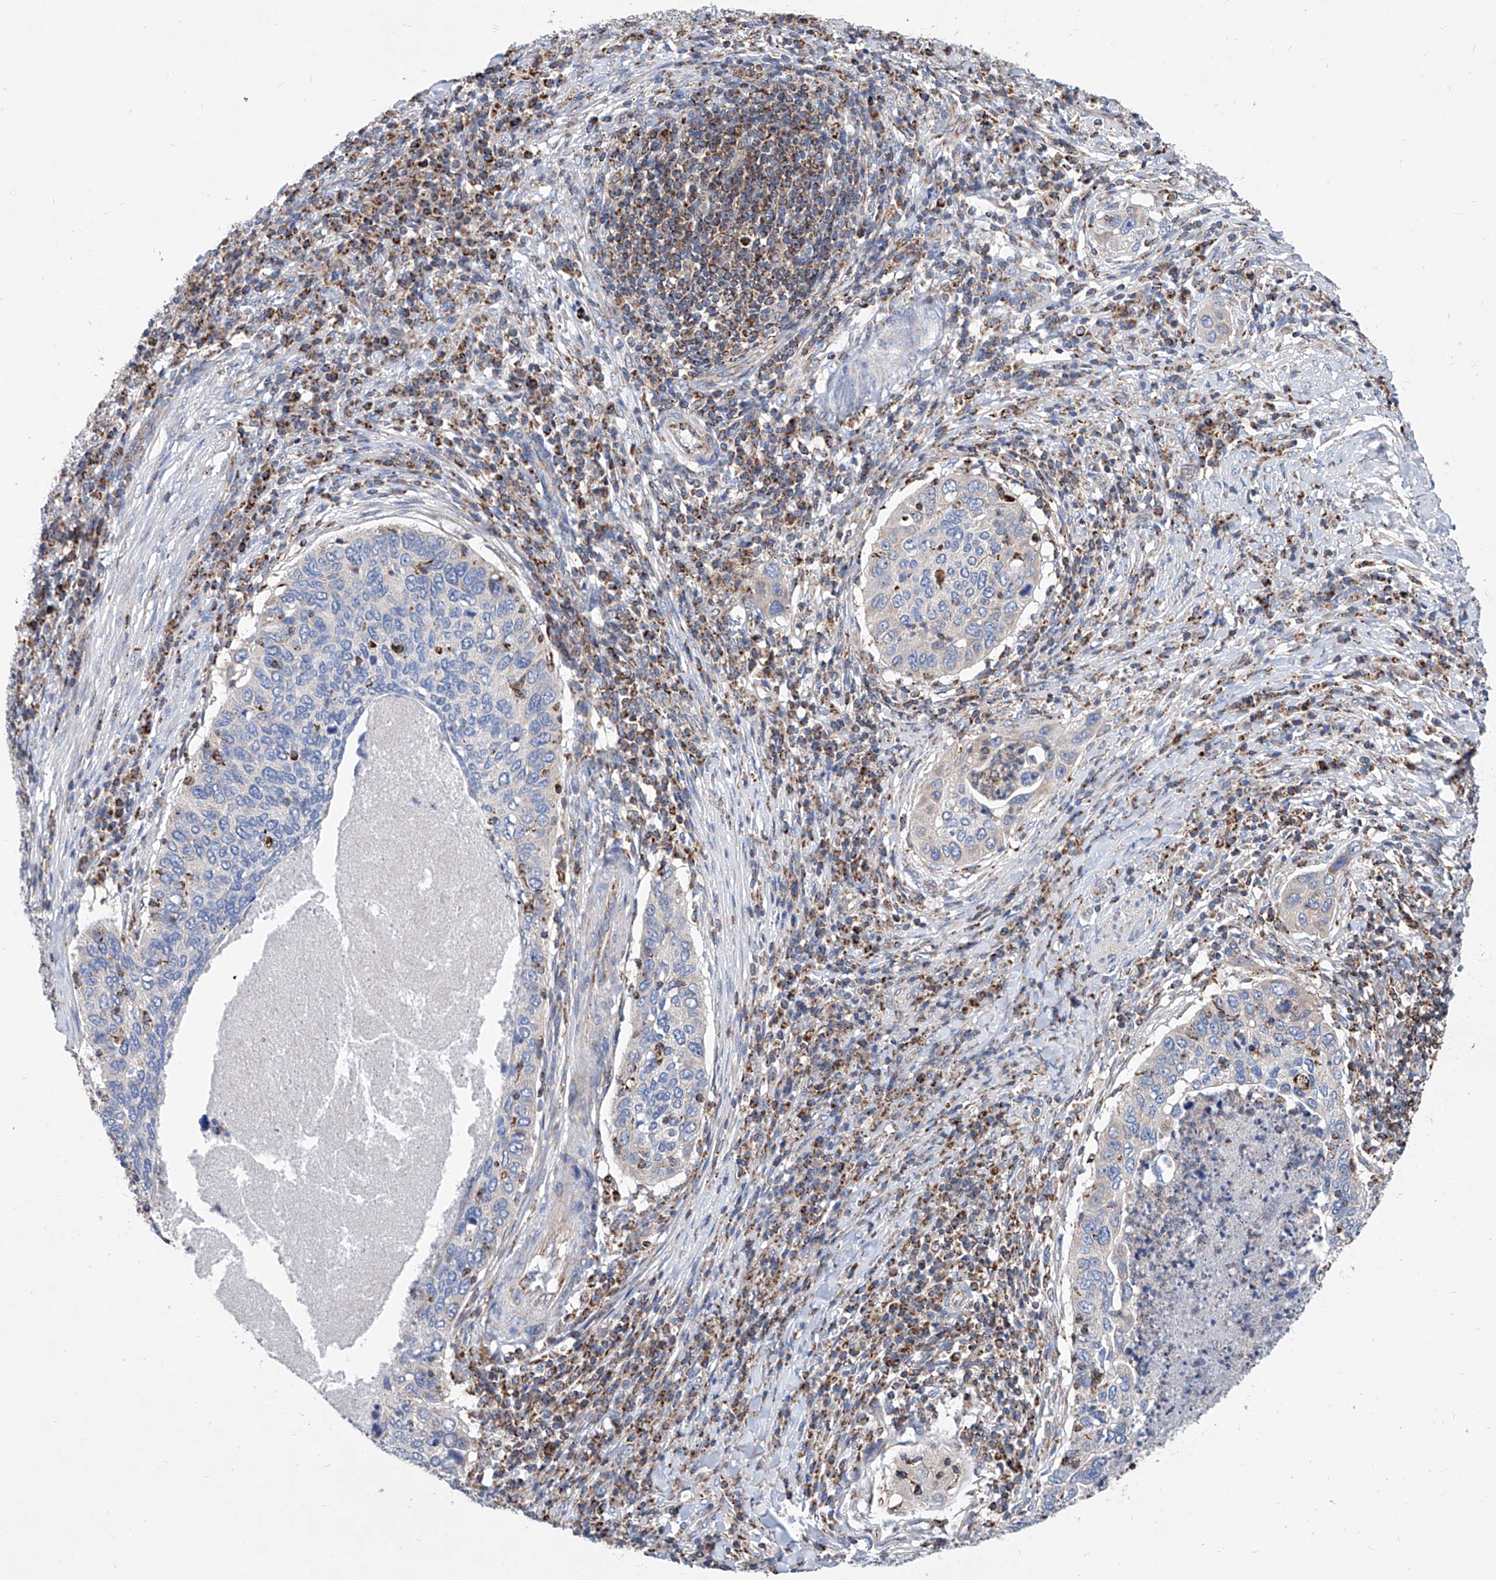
{"staining": {"intensity": "negative", "quantity": "none", "location": "none"}, "tissue": "cervical cancer", "cell_type": "Tumor cells", "image_type": "cancer", "snomed": [{"axis": "morphology", "description": "Squamous cell carcinoma, NOS"}, {"axis": "topography", "description": "Cervix"}], "caption": "IHC photomicrograph of cervical cancer (squamous cell carcinoma) stained for a protein (brown), which displays no expression in tumor cells.", "gene": "CPNE5", "patient": {"sex": "female", "age": 38}}